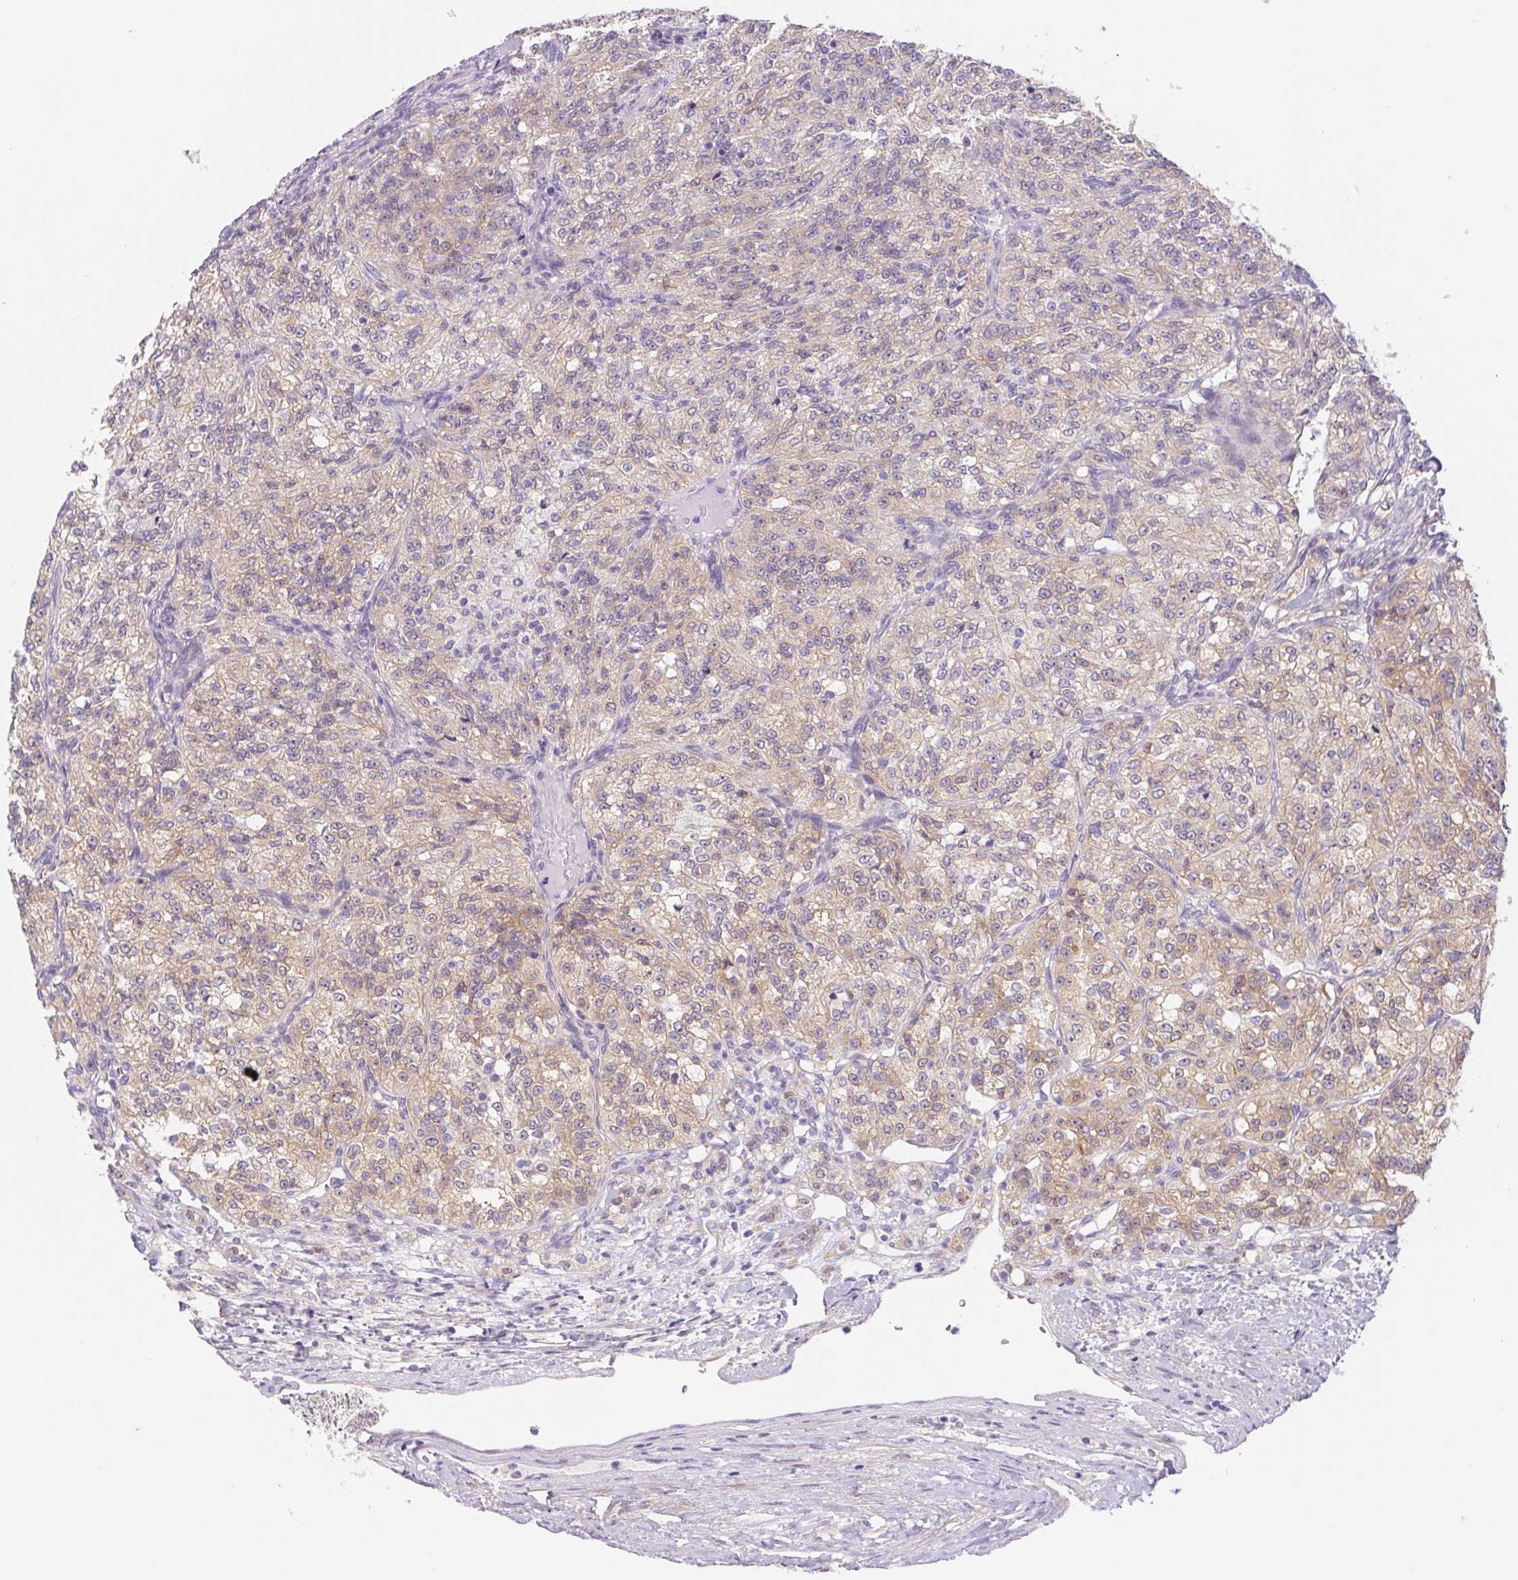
{"staining": {"intensity": "moderate", "quantity": "25%-75%", "location": "cytoplasmic/membranous"}, "tissue": "renal cancer", "cell_type": "Tumor cells", "image_type": "cancer", "snomed": [{"axis": "morphology", "description": "Adenocarcinoma, NOS"}, {"axis": "topography", "description": "Kidney"}], "caption": "A histopathology image of human renal adenocarcinoma stained for a protein displays moderate cytoplasmic/membranous brown staining in tumor cells.", "gene": "DYNC2LI1", "patient": {"sex": "female", "age": 63}}